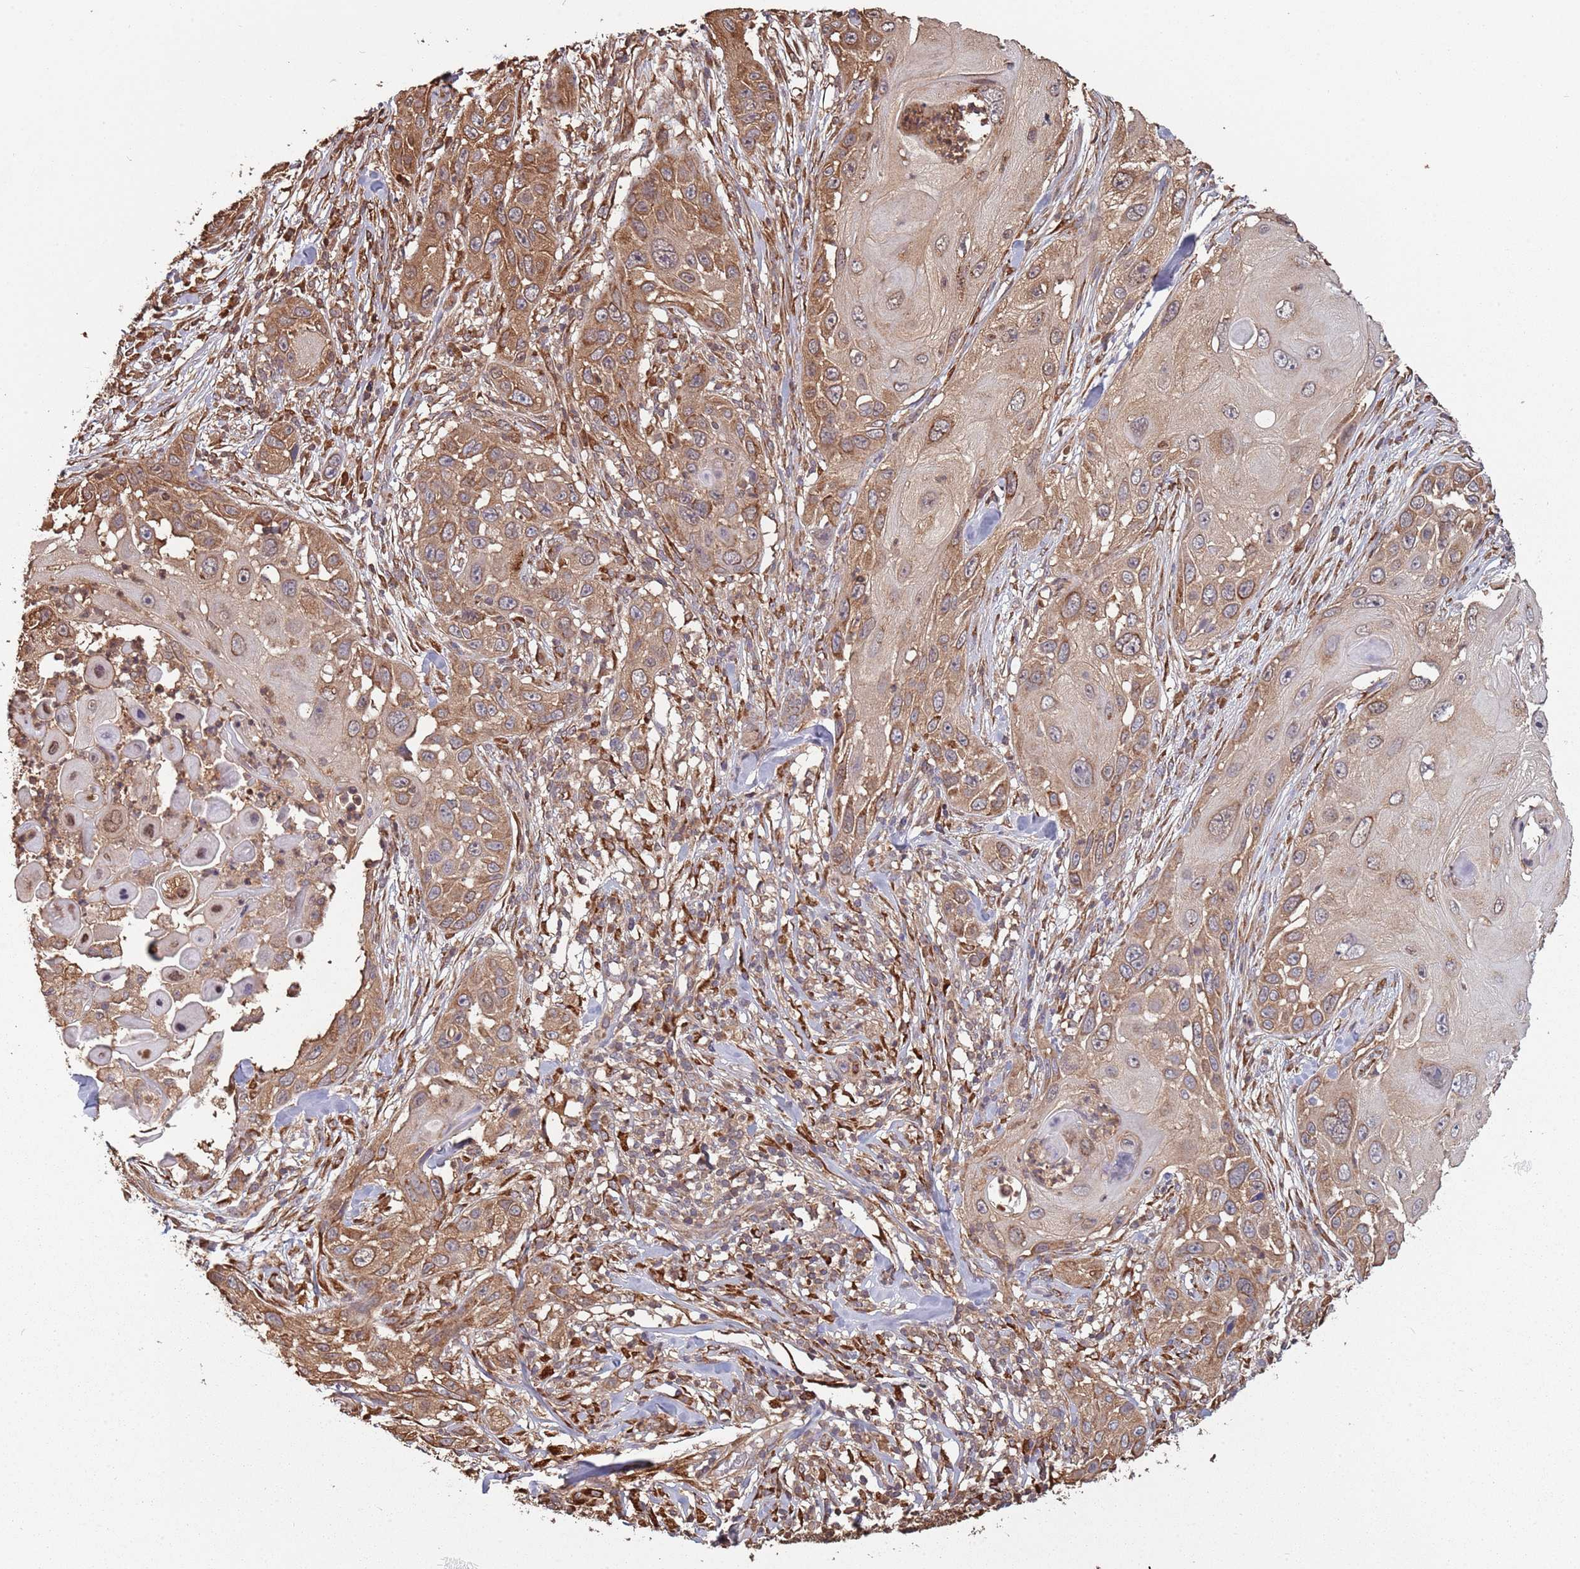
{"staining": {"intensity": "moderate", "quantity": "25%-75%", "location": "cytoplasmic/membranous"}, "tissue": "skin cancer", "cell_type": "Tumor cells", "image_type": "cancer", "snomed": [{"axis": "morphology", "description": "Squamous cell carcinoma, NOS"}, {"axis": "topography", "description": "Skin"}], "caption": "The micrograph displays immunohistochemical staining of squamous cell carcinoma (skin). There is moderate cytoplasmic/membranous positivity is seen in approximately 25%-75% of tumor cells. Using DAB (brown) and hematoxylin (blue) stains, captured at high magnification using brightfield microscopy.", "gene": "COG4", "patient": {"sex": "female", "age": 44}}